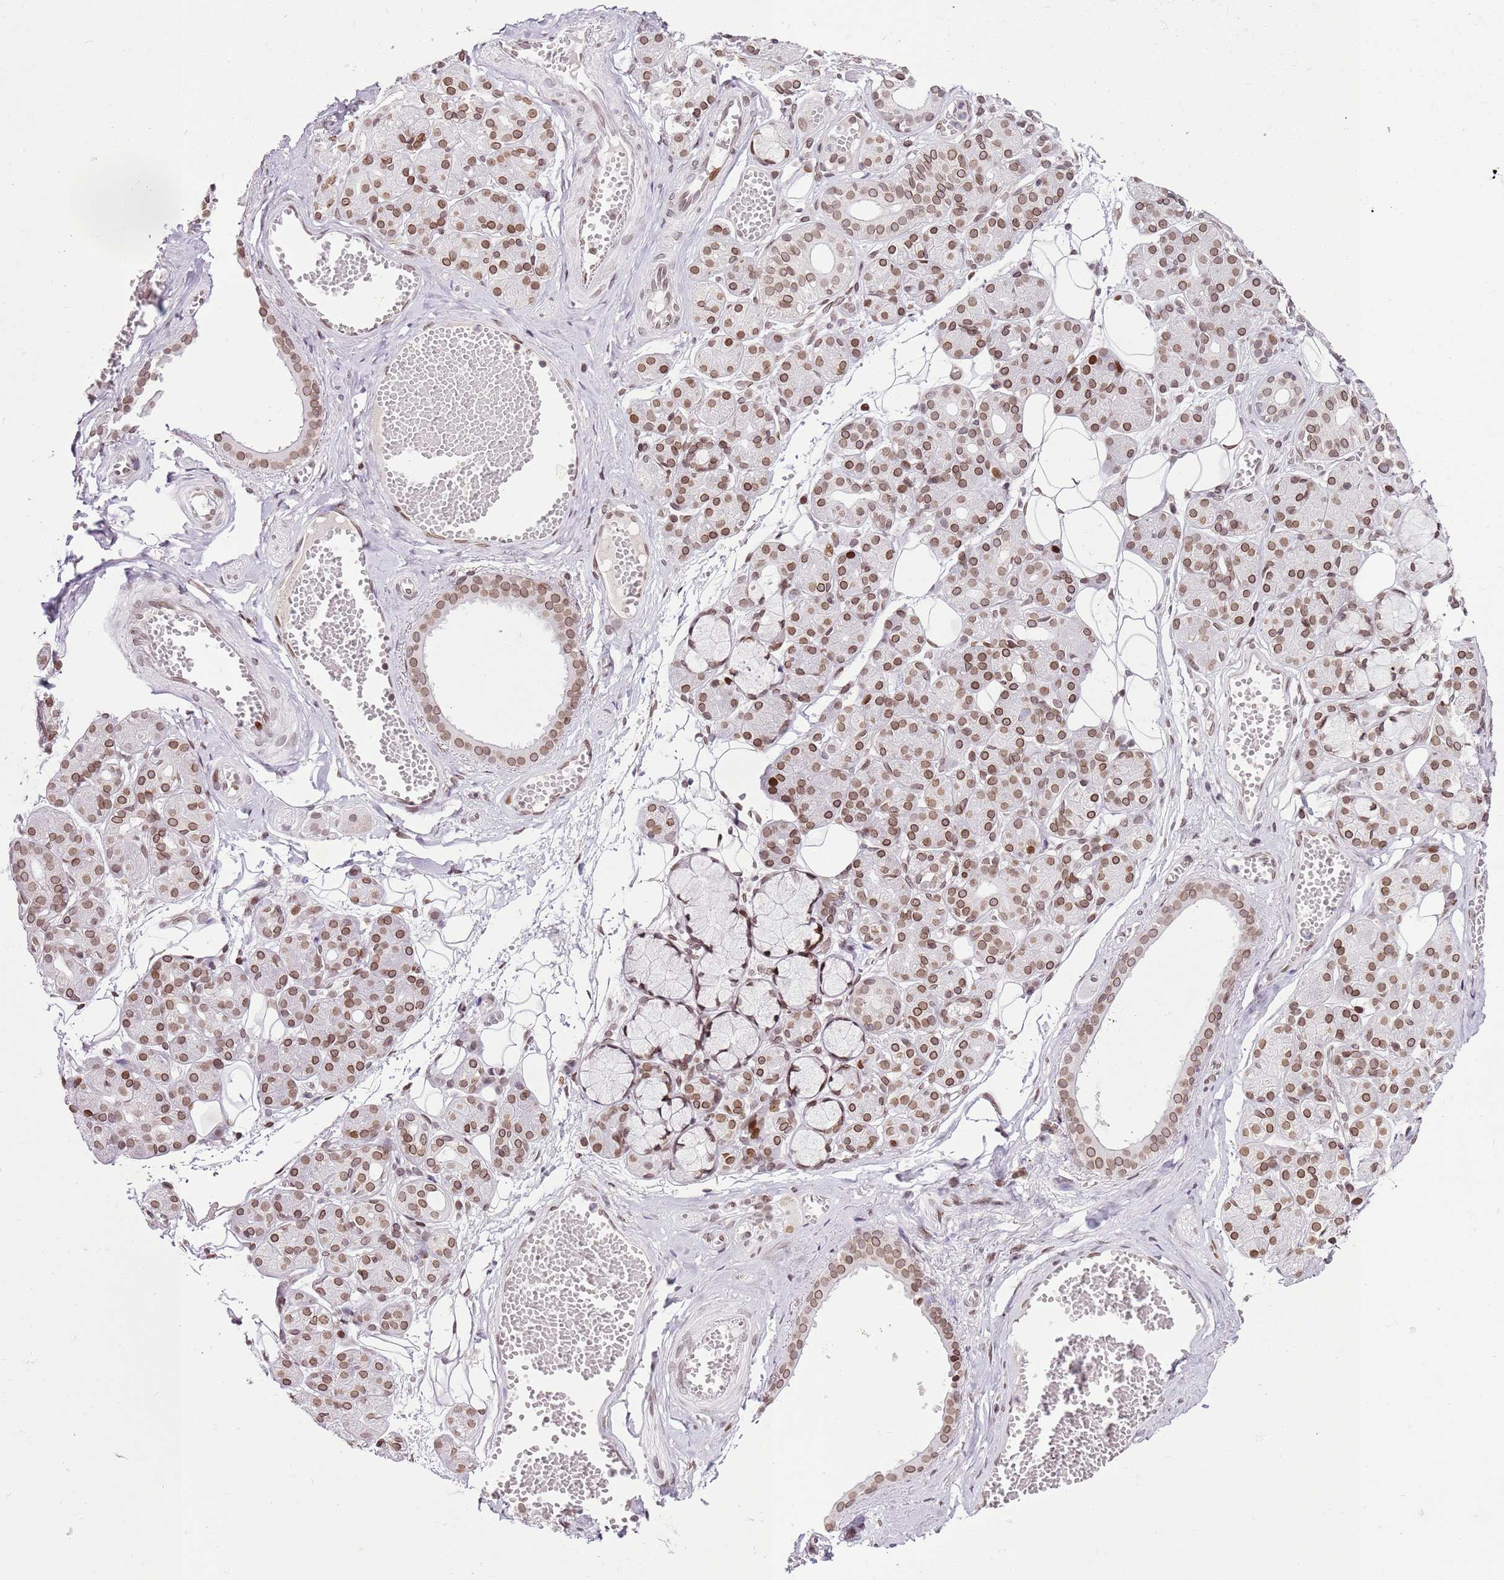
{"staining": {"intensity": "strong", "quantity": "25%-75%", "location": "cytoplasmic/membranous,nuclear"}, "tissue": "salivary gland", "cell_type": "Glandular cells", "image_type": "normal", "snomed": [{"axis": "morphology", "description": "Normal tissue, NOS"}, {"axis": "topography", "description": "Salivary gland"}], "caption": "Salivary gland stained for a protein displays strong cytoplasmic/membranous,nuclear positivity in glandular cells. The staining is performed using DAB (3,3'-diaminobenzidine) brown chromogen to label protein expression. The nuclei are counter-stained blue using hematoxylin.", "gene": "POU6F1", "patient": {"sex": "male", "age": 63}}